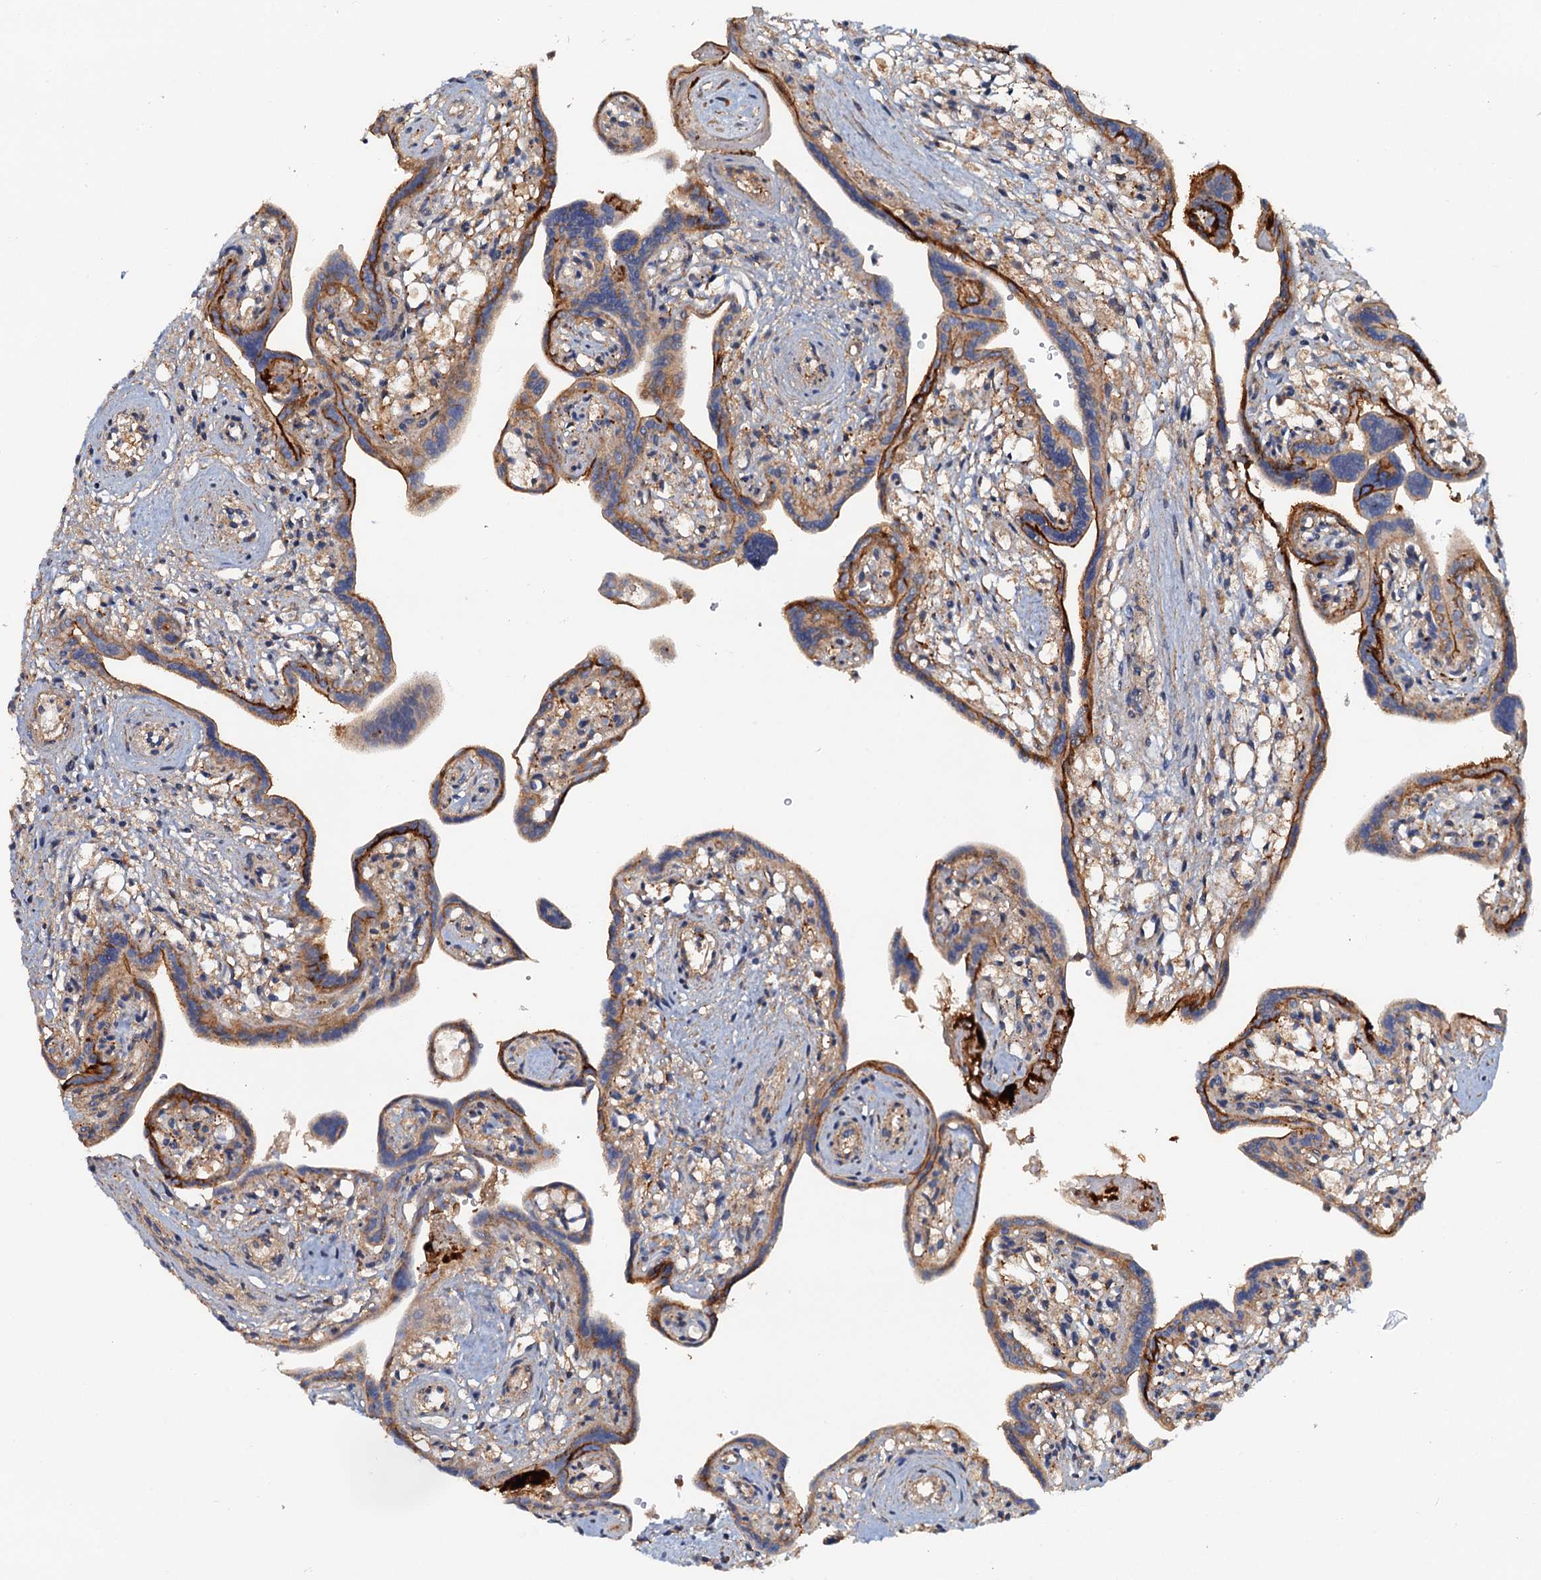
{"staining": {"intensity": "moderate", "quantity": "25%-75%", "location": "cytoplasmic/membranous"}, "tissue": "placenta", "cell_type": "Trophoblastic cells", "image_type": "normal", "snomed": [{"axis": "morphology", "description": "Normal tissue, NOS"}, {"axis": "topography", "description": "Placenta"}], "caption": "An immunohistochemistry histopathology image of benign tissue is shown. Protein staining in brown highlights moderate cytoplasmic/membranous positivity in placenta within trophoblastic cells. (IHC, brightfield microscopy, high magnification).", "gene": "EFL1", "patient": {"sex": "female", "age": 37}}